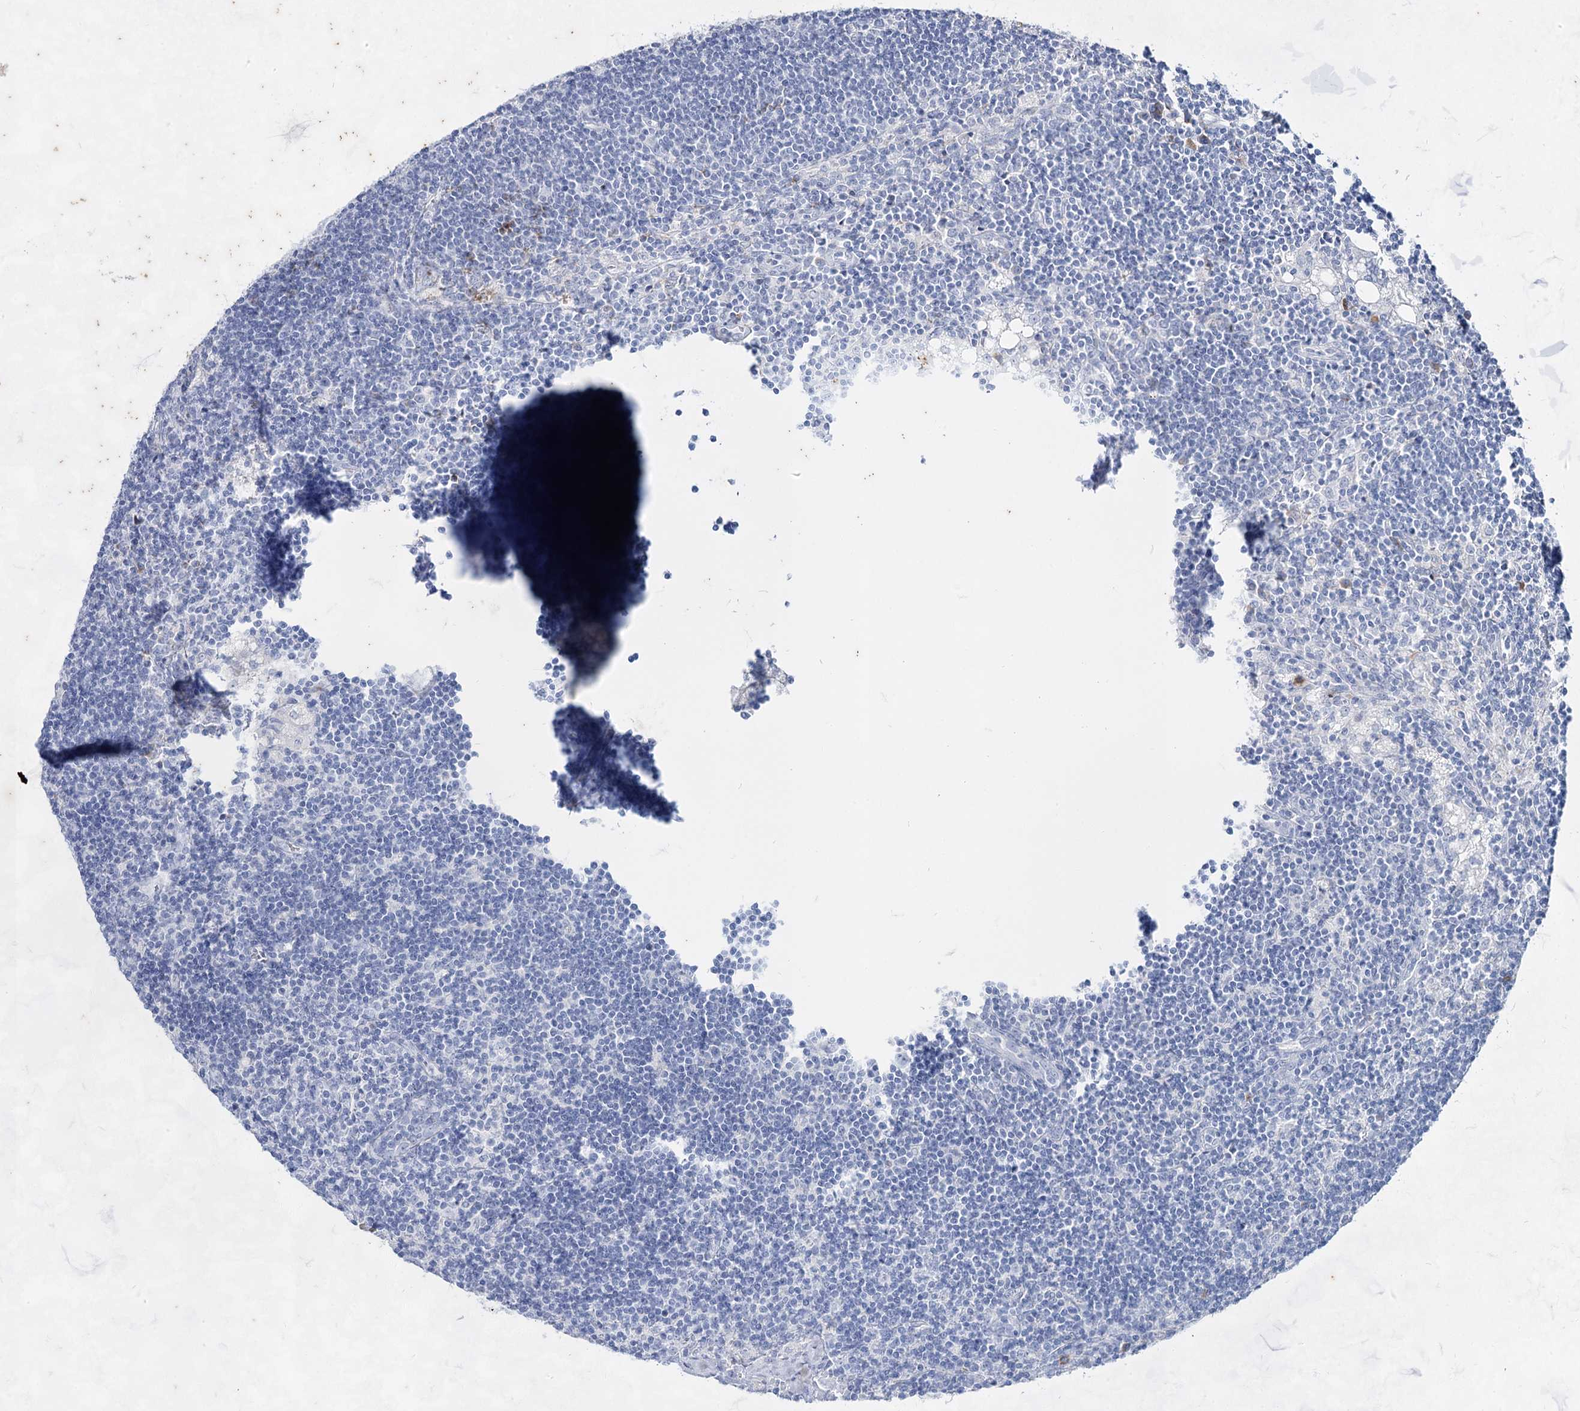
{"staining": {"intensity": "negative", "quantity": "none", "location": "none"}, "tissue": "lymph node", "cell_type": "Germinal center cells", "image_type": "normal", "snomed": [{"axis": "morphology", "description": "Normal tissue, NOS"}, {"axis": "topography", "description": "Lymph node"}], "caption": "High power microscopy image of an immunohistochemistry image of normal lymph node, revealing no significant positivity in germinal center cells.", "gene": "ACRV1", "patient": {"sex": "male", "age": 24}}